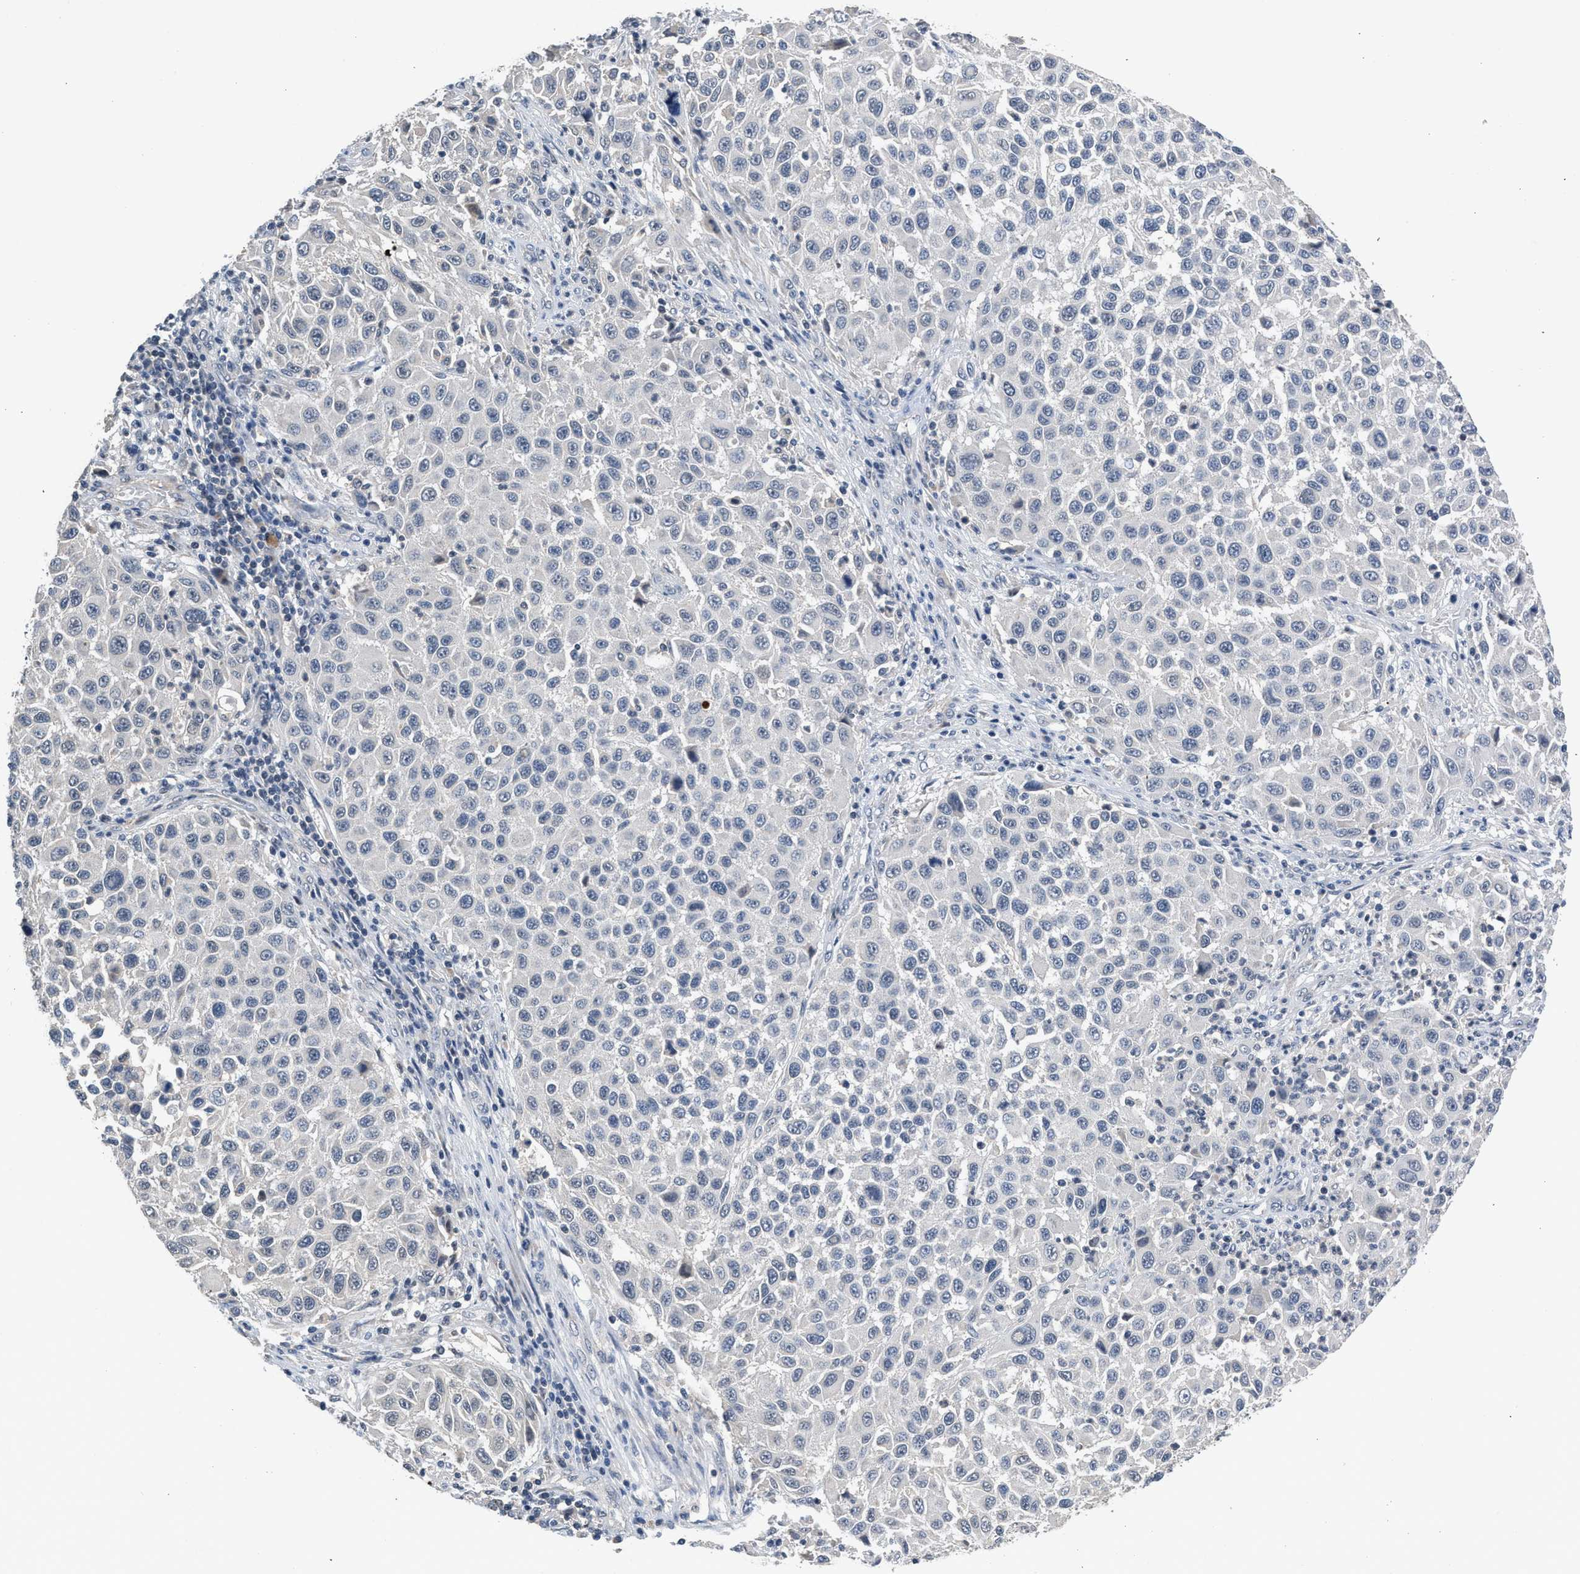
{"staining": {"intensity": "negative", "quantity": "none", "location": "none"}, "tissue": "melanoma", "cell_type": "Tumor cells", "image_type": "cancer", "snomed": [{"axis": "morphology", "description": "Malignant melanoma, Metastatic site"}, {"axis": "topography", "description": "Lymph node"}], "caption": "The image demonstrates no staining of tumor cells in malignant melanoma (metastatic site).", "gene": "CSF3R", "patient": {"sex": "male", "age": 61}}